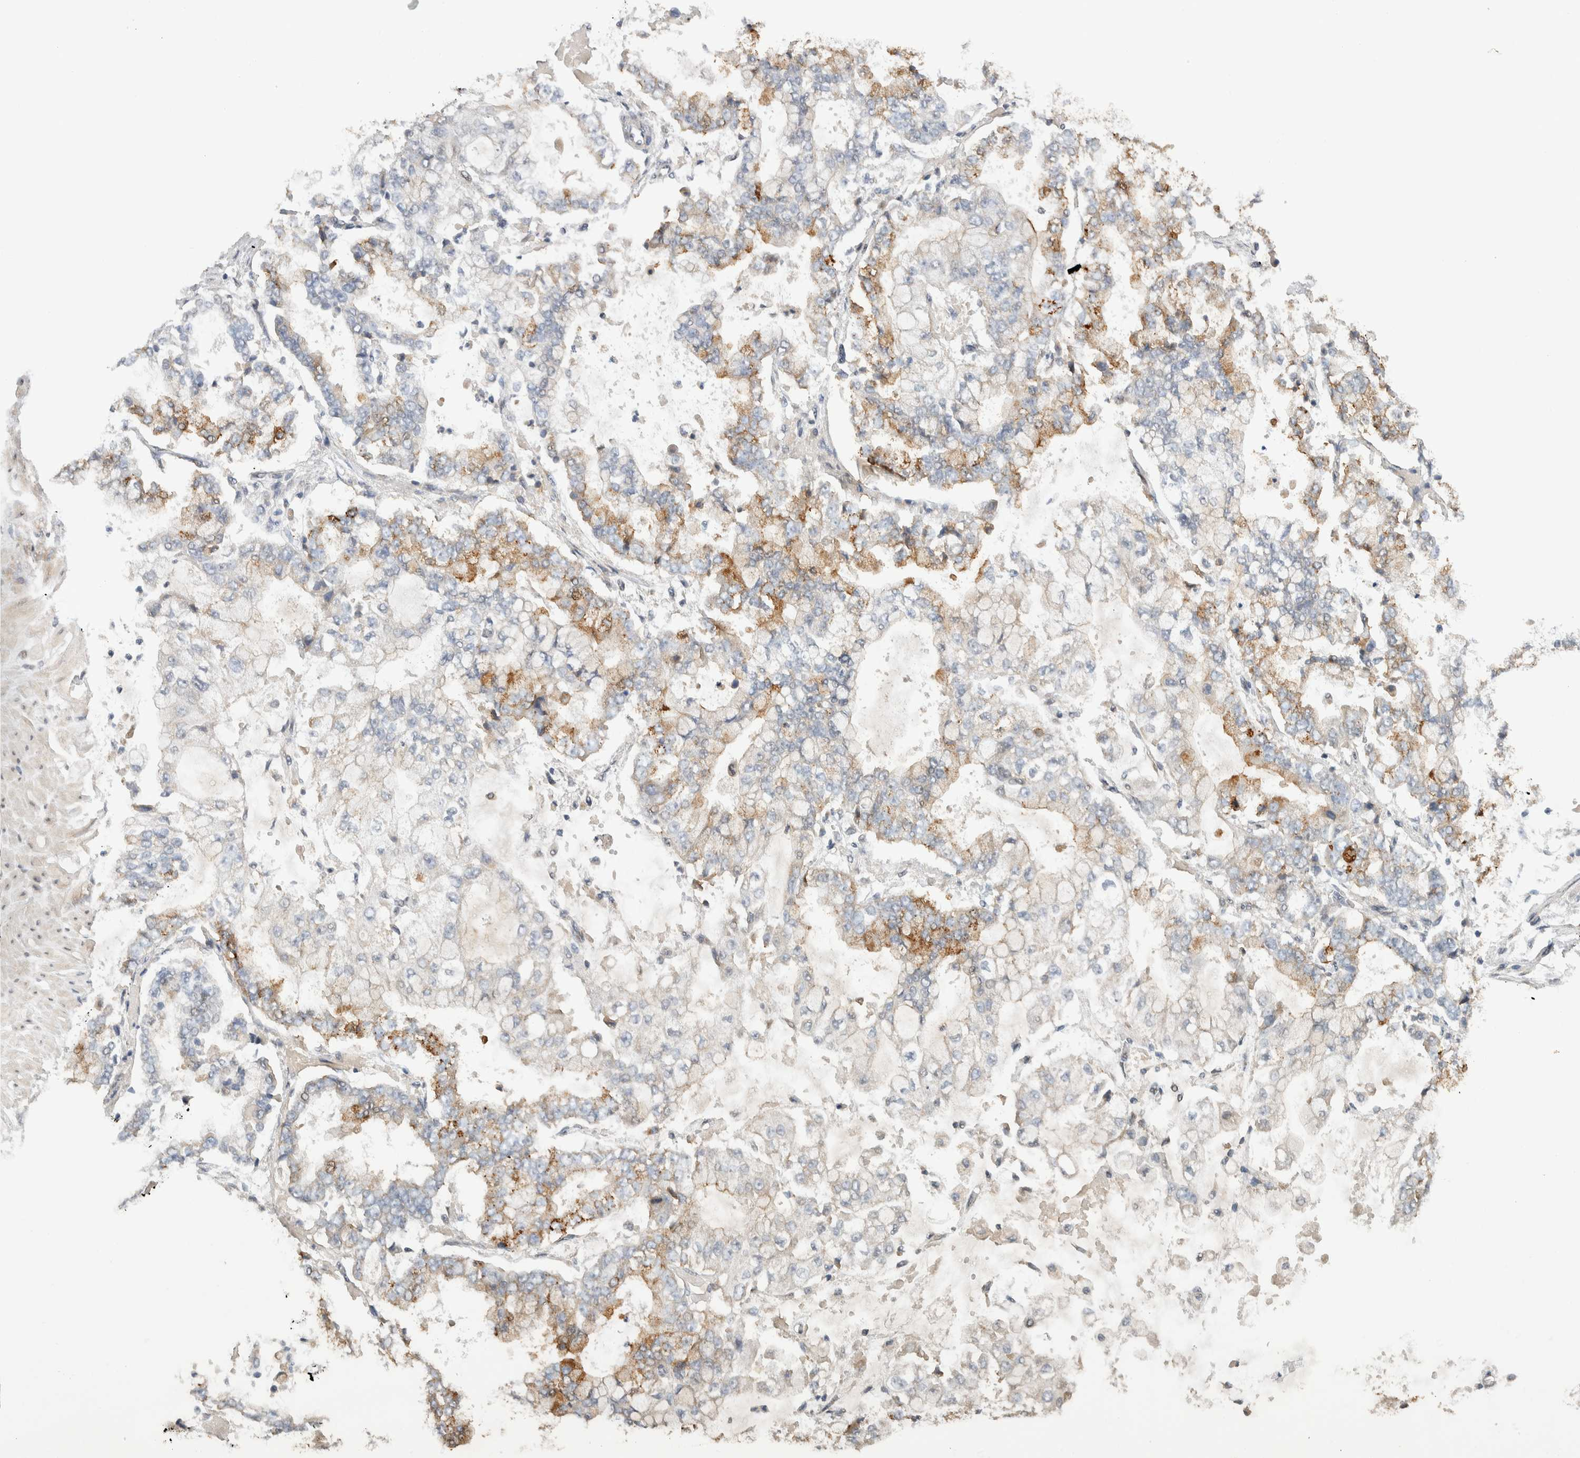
{"staining": {"intensity": "moderate", "quantity": "25%-75%", "location": "cytoplasmic/membranous"}, "tissue": "stomach cancer", "cell_type": "Tumor cells", "image_type": "cancer", "snomed": [{"axis": "morphology", "description": "Adenocarcinoma, NOS"}, {"axis": "topography", "description": "Stomach"}], "caption": "The immunohistochemical stain labels moderate cytoplasmic/membranous positivity in tumor cells of stomach cancer tissue.", "gene": "CYSRT1", "patient": {"sex": "male", "age": 76}}